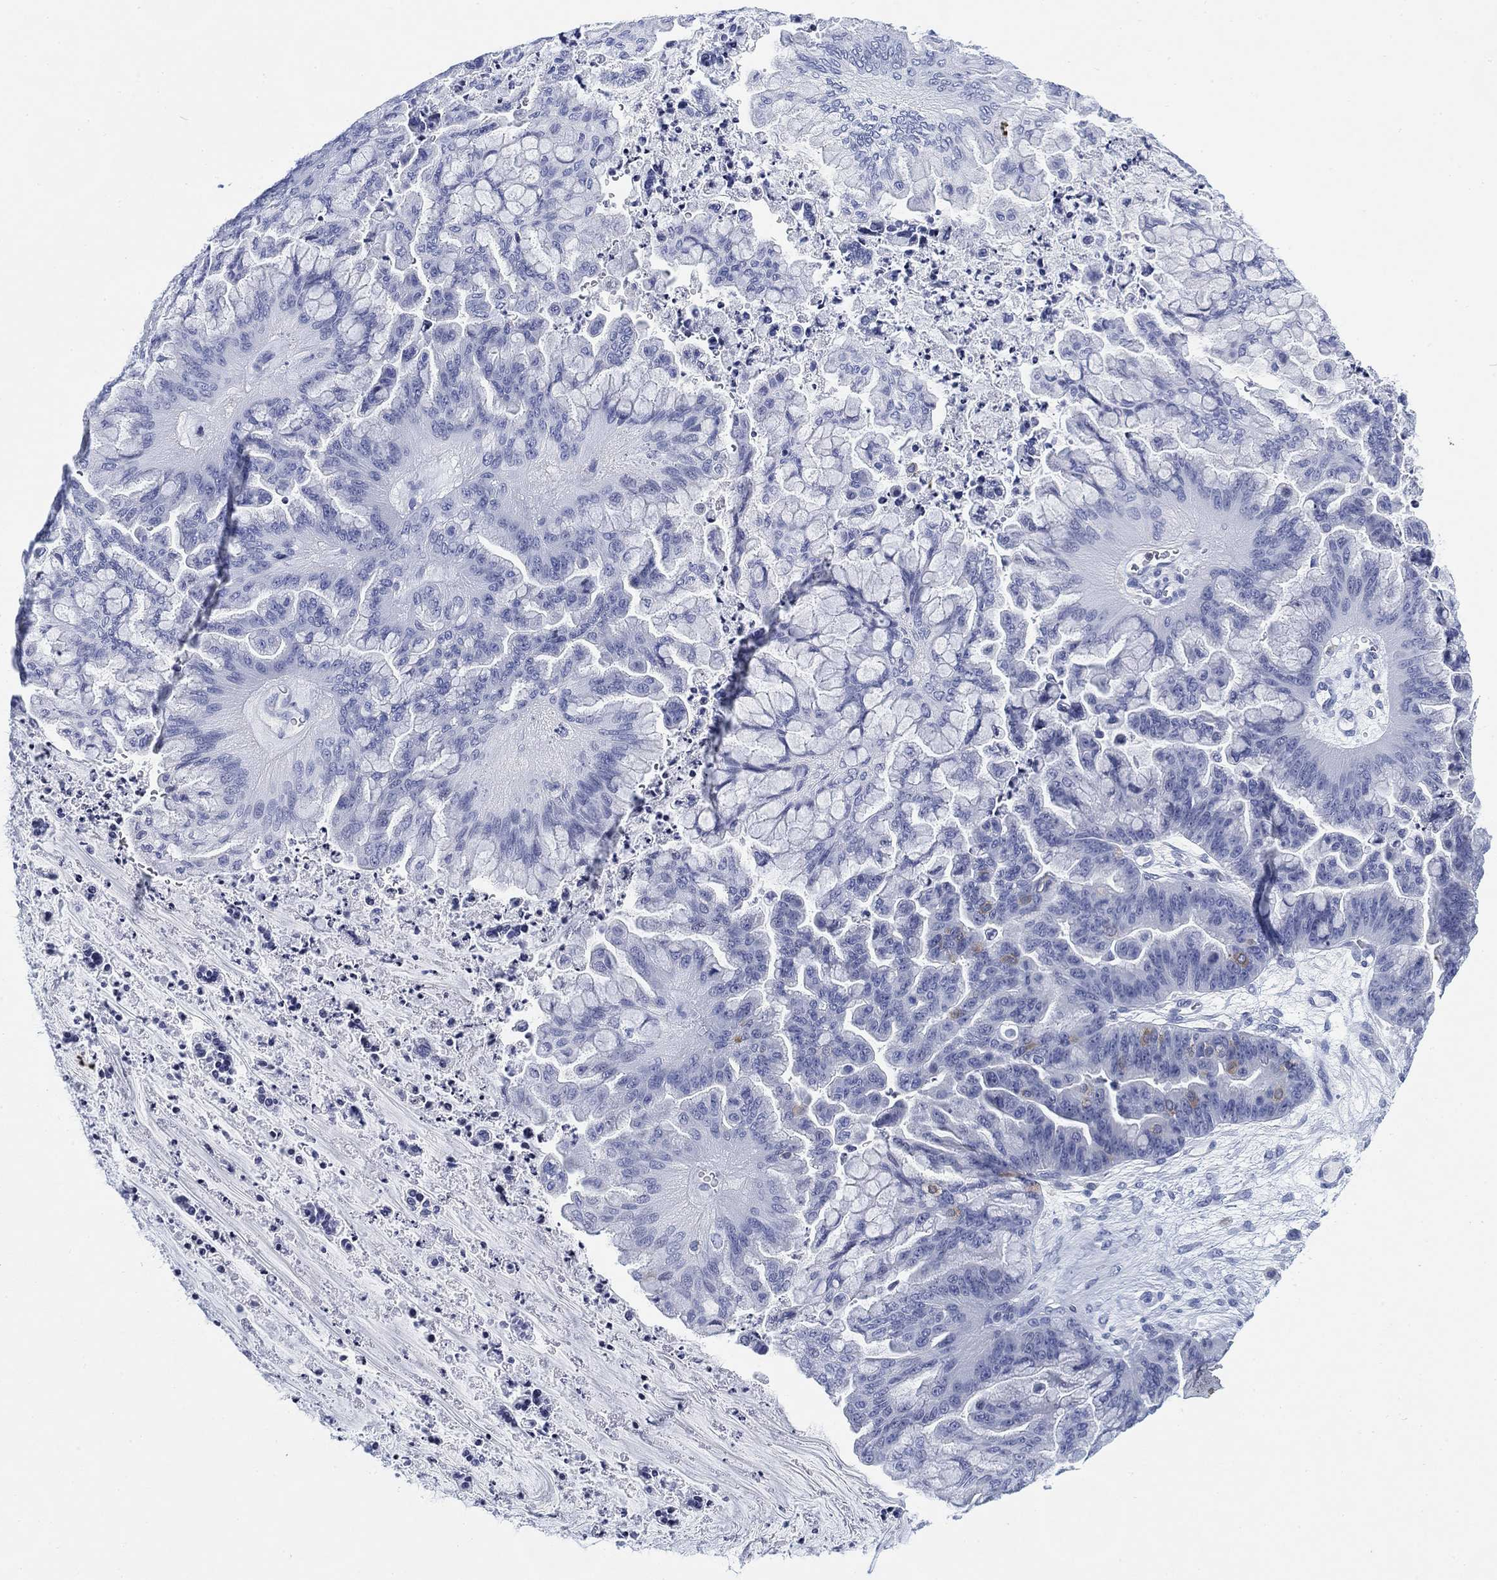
{"staining": {"intensity": "negative", "quantity": "none", "location": "none"}, "tissue": "ovarian cancer", "cell_type": "Tumor cells", "image_type": "cancer", "snomed": [{"axis": "morphology", "description": "Cystadenocarcinoma, mucinous, NOS"}, {"axis": "topography", "description": "Ovary"}], "caption": "Immunohistochemistry (IHC) micrograph of neoplastic tissue: ovarian cancer stained with DAB shows no significant protein positivity in tumor cells.", "gene": "FYB1", "patient": {"sex": "female", "age": 67}}